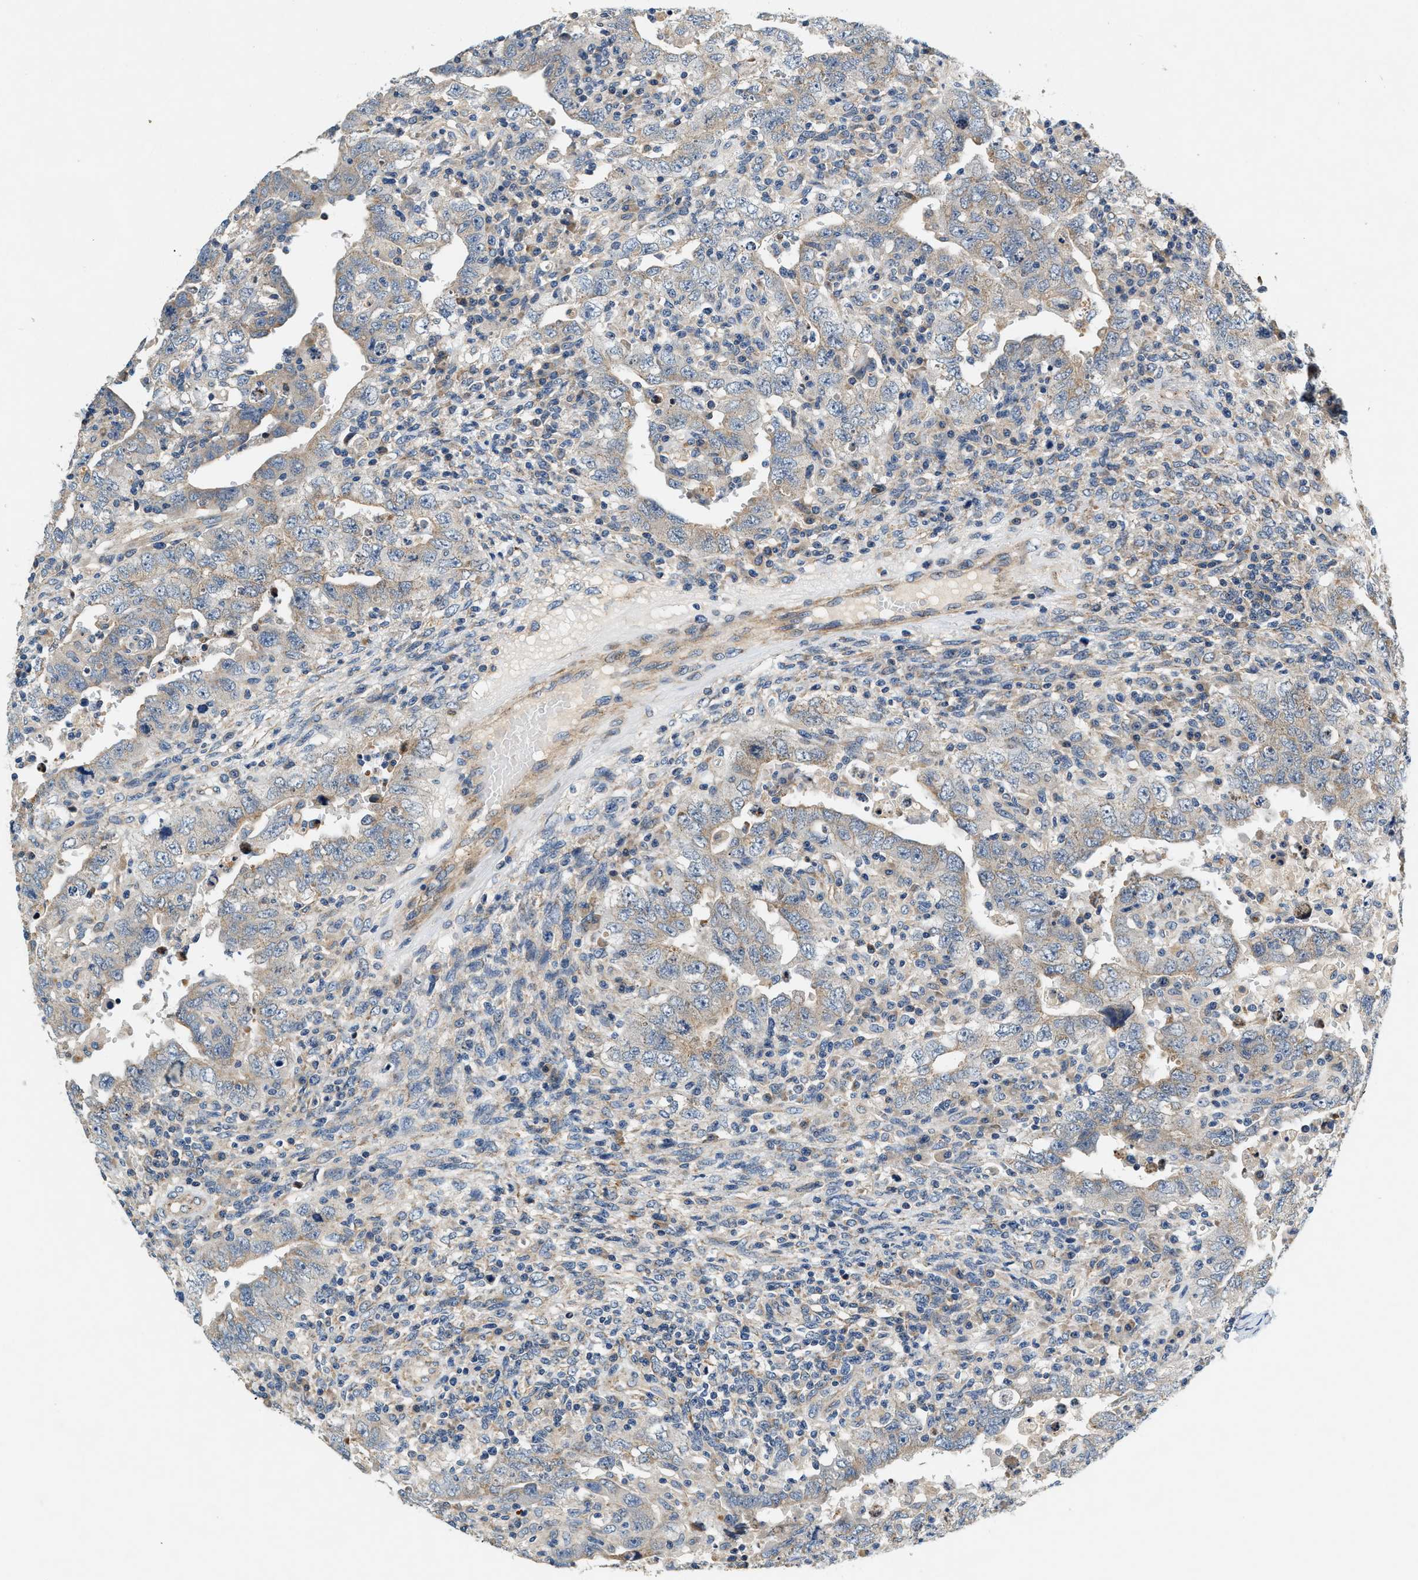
{"staining": {"intensity": "weak", "quantity": "<25%", "location": "cytoplasmic/membranous"}, "tissue": "testis cancer", "cell_type": "Tumor cells", "image_type": "cancer", "snomed": [{"axis": "morphology", "description": "Carcinoma, Embryonal, NOS"}, {"axis": "topography", "description": "Testis"}], "caption": "Testis embryonal carcinoma was stained to show a protein in brown. There is no significant staining in tumor cells.", "gene": "DUSP10", "patient": {"sex": "male", "age": 26}}